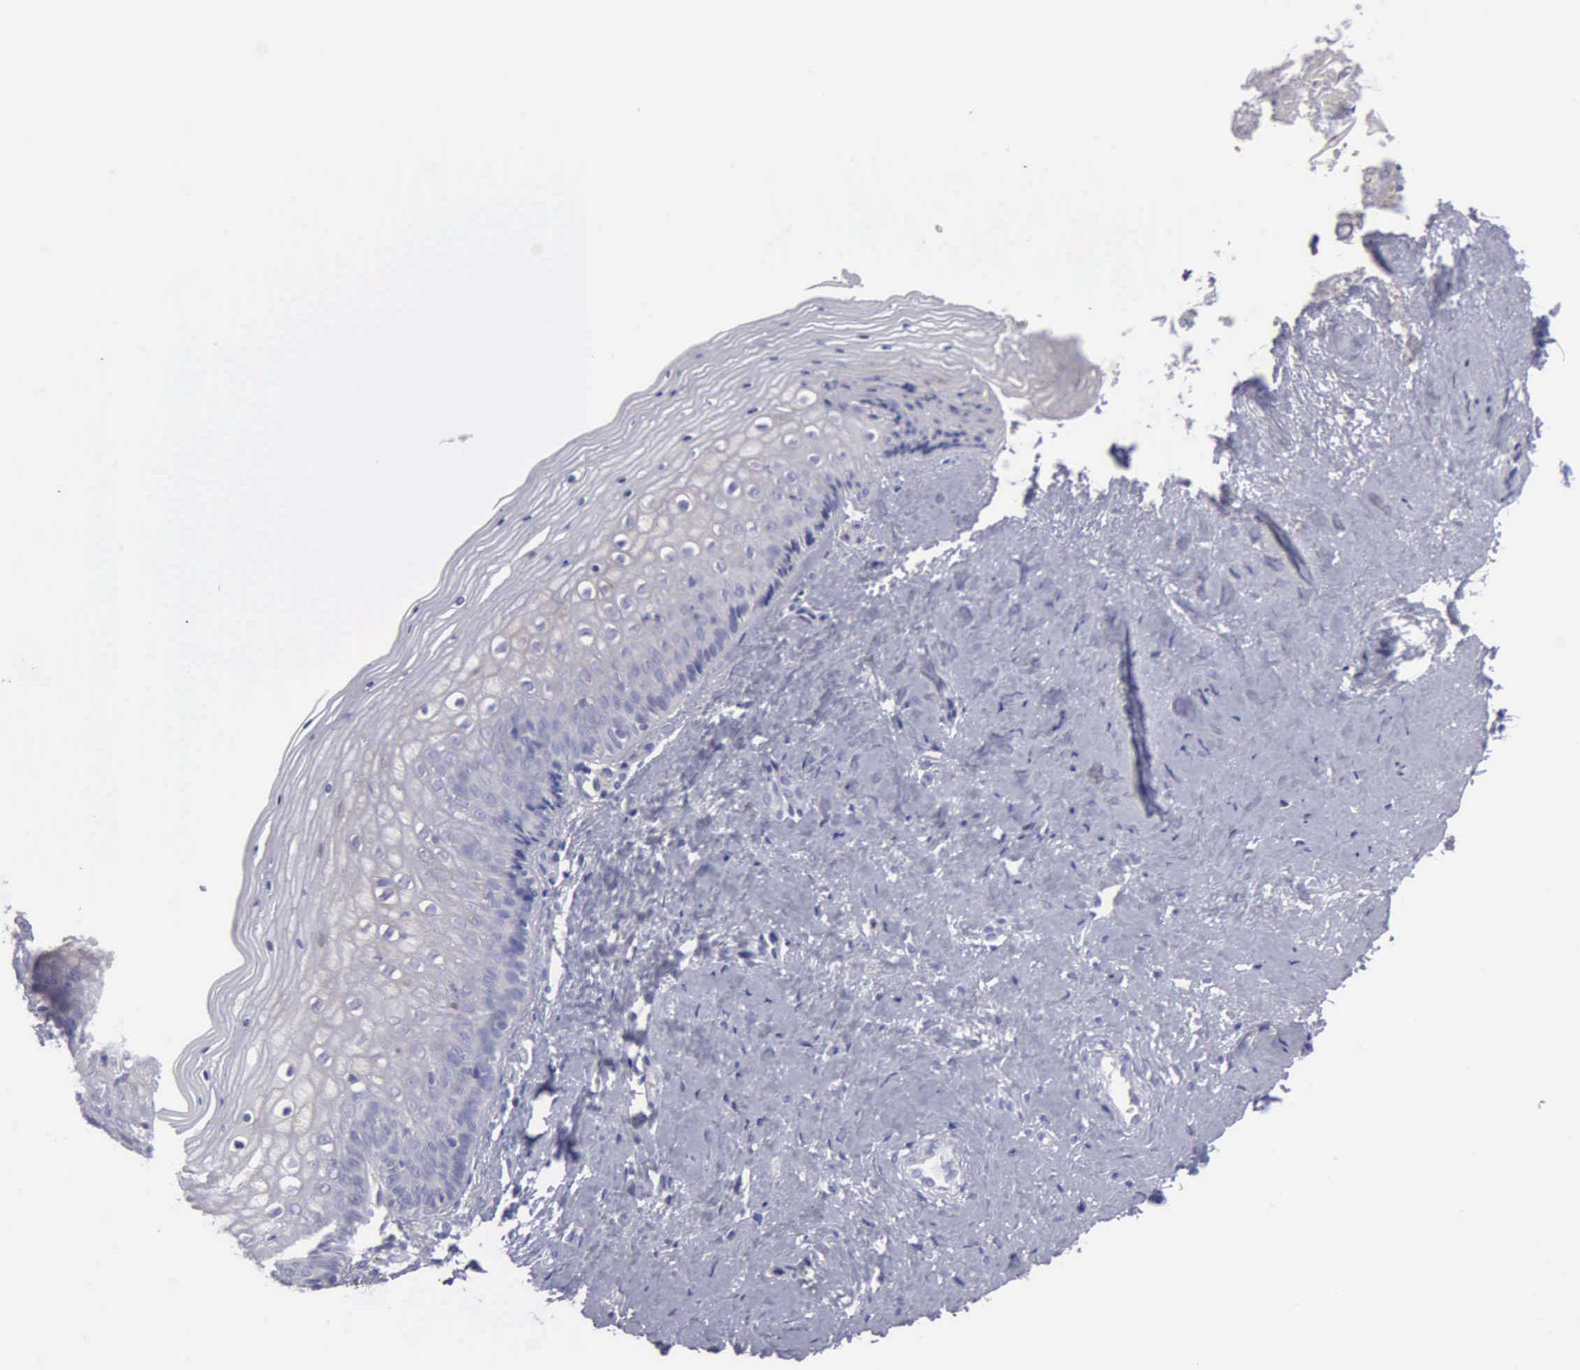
{"staining": {"intensity": "negative", "quantity": "none", "location": "none"}, "tissue": "vagina", "cell_type": "Squamous epithelial cells", "image_type": "normal", "snomed": [{"axis": "morphology", "description": "Normal tissue, NOS"}, {"axis": "topography", "description": "Vagina"}], "caption": "DAB (3,3'-diaminobenzidine) immunohistochemical staining of benign vagina demonstrates no significant staining in squamous epithelial cells.", "gene": "TYRP1", "patient": {"sex": "female", "age": 46}}